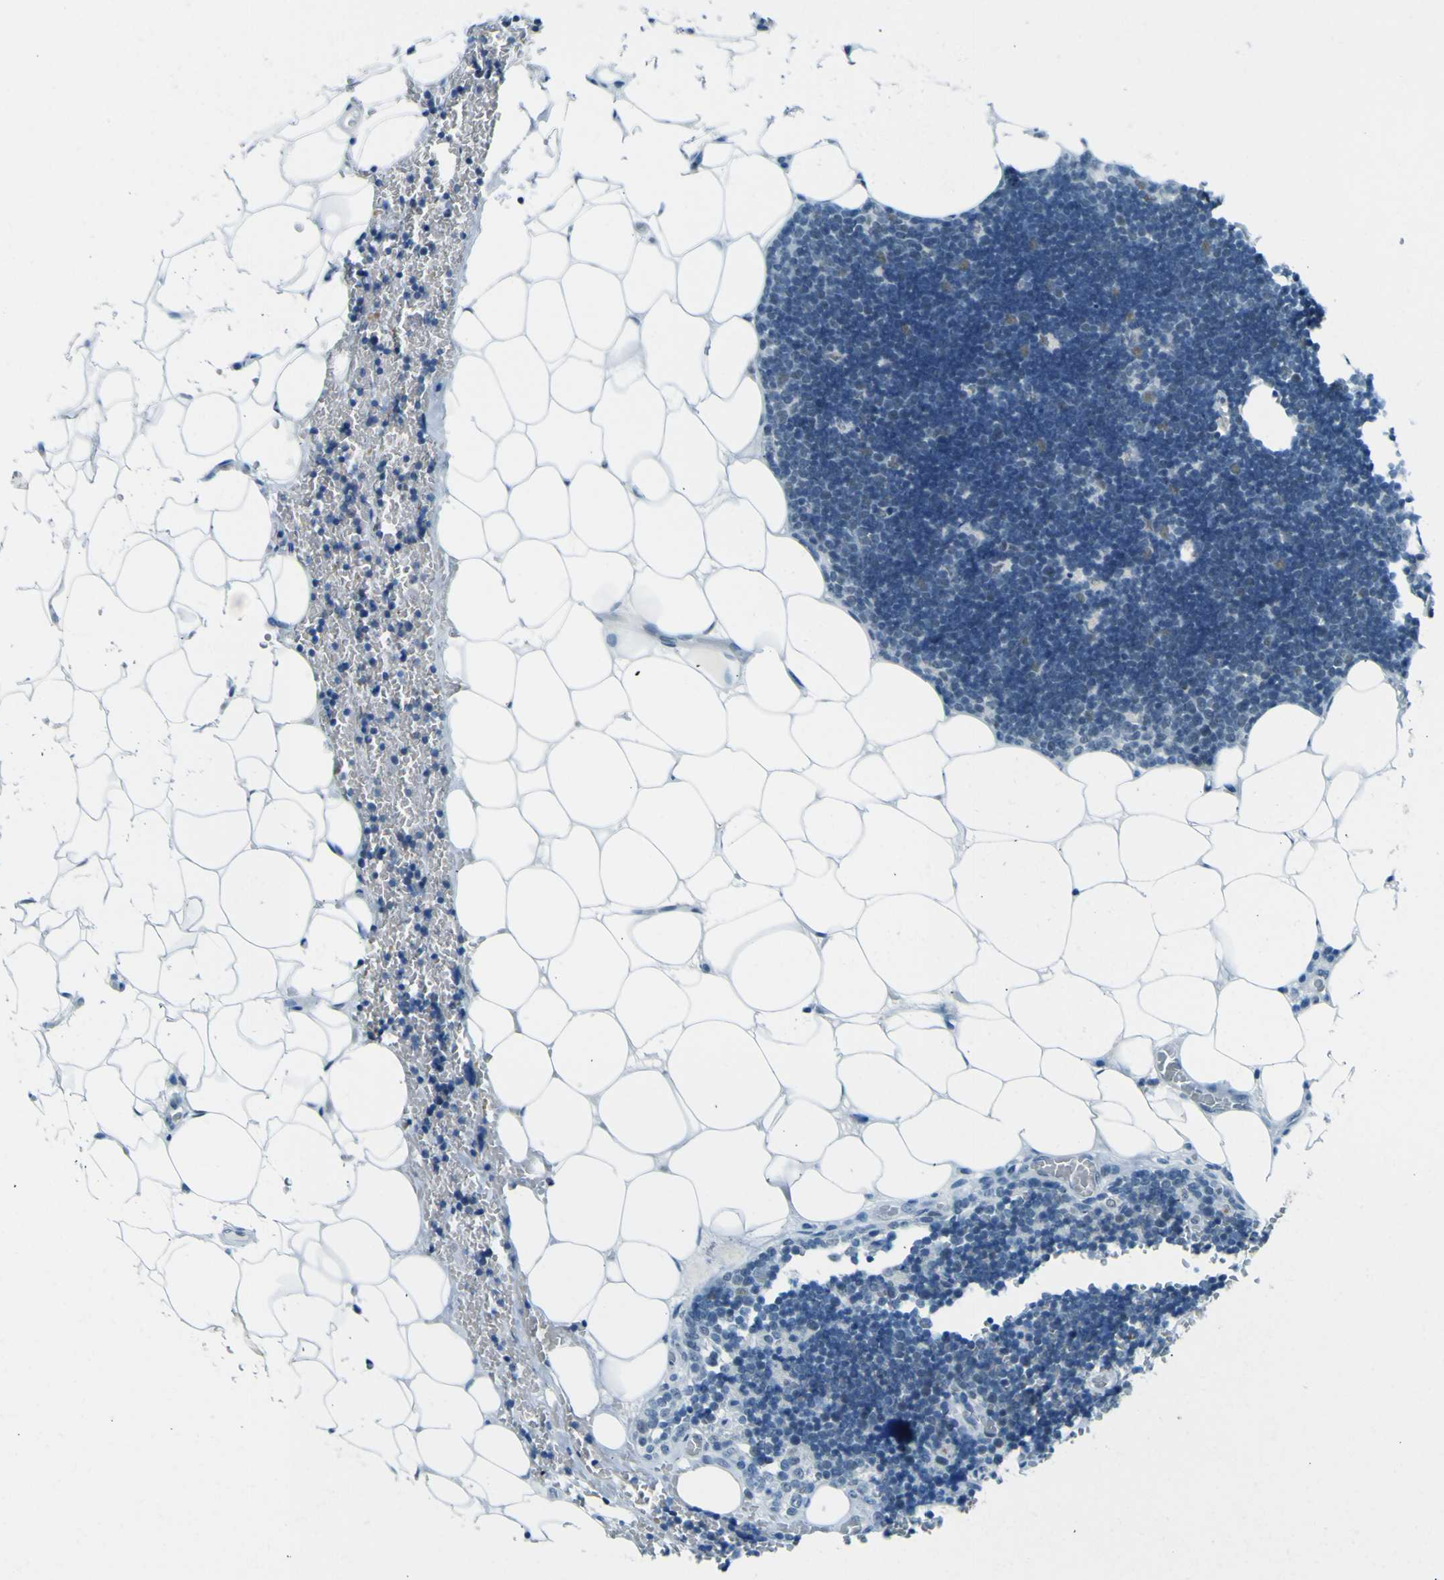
{"staining": {"intensity": "weak", "quantity": "<25%", "location": "nuclear"}, "tissue": "lymph node", "cell_type": "Germinal center cells", "image_type": "normal", "snomed": [{"axis": "morphology", "description": "Normal tissue, NOS"}, {"axis": "topography", "description": "Lymph node"}], "caption": "Micrograph shows no significant protein staining in germinal center cells of unremarkable lymph node.", "gene": "CEBPG", "patient": {"sex": "male", "age": 33}}